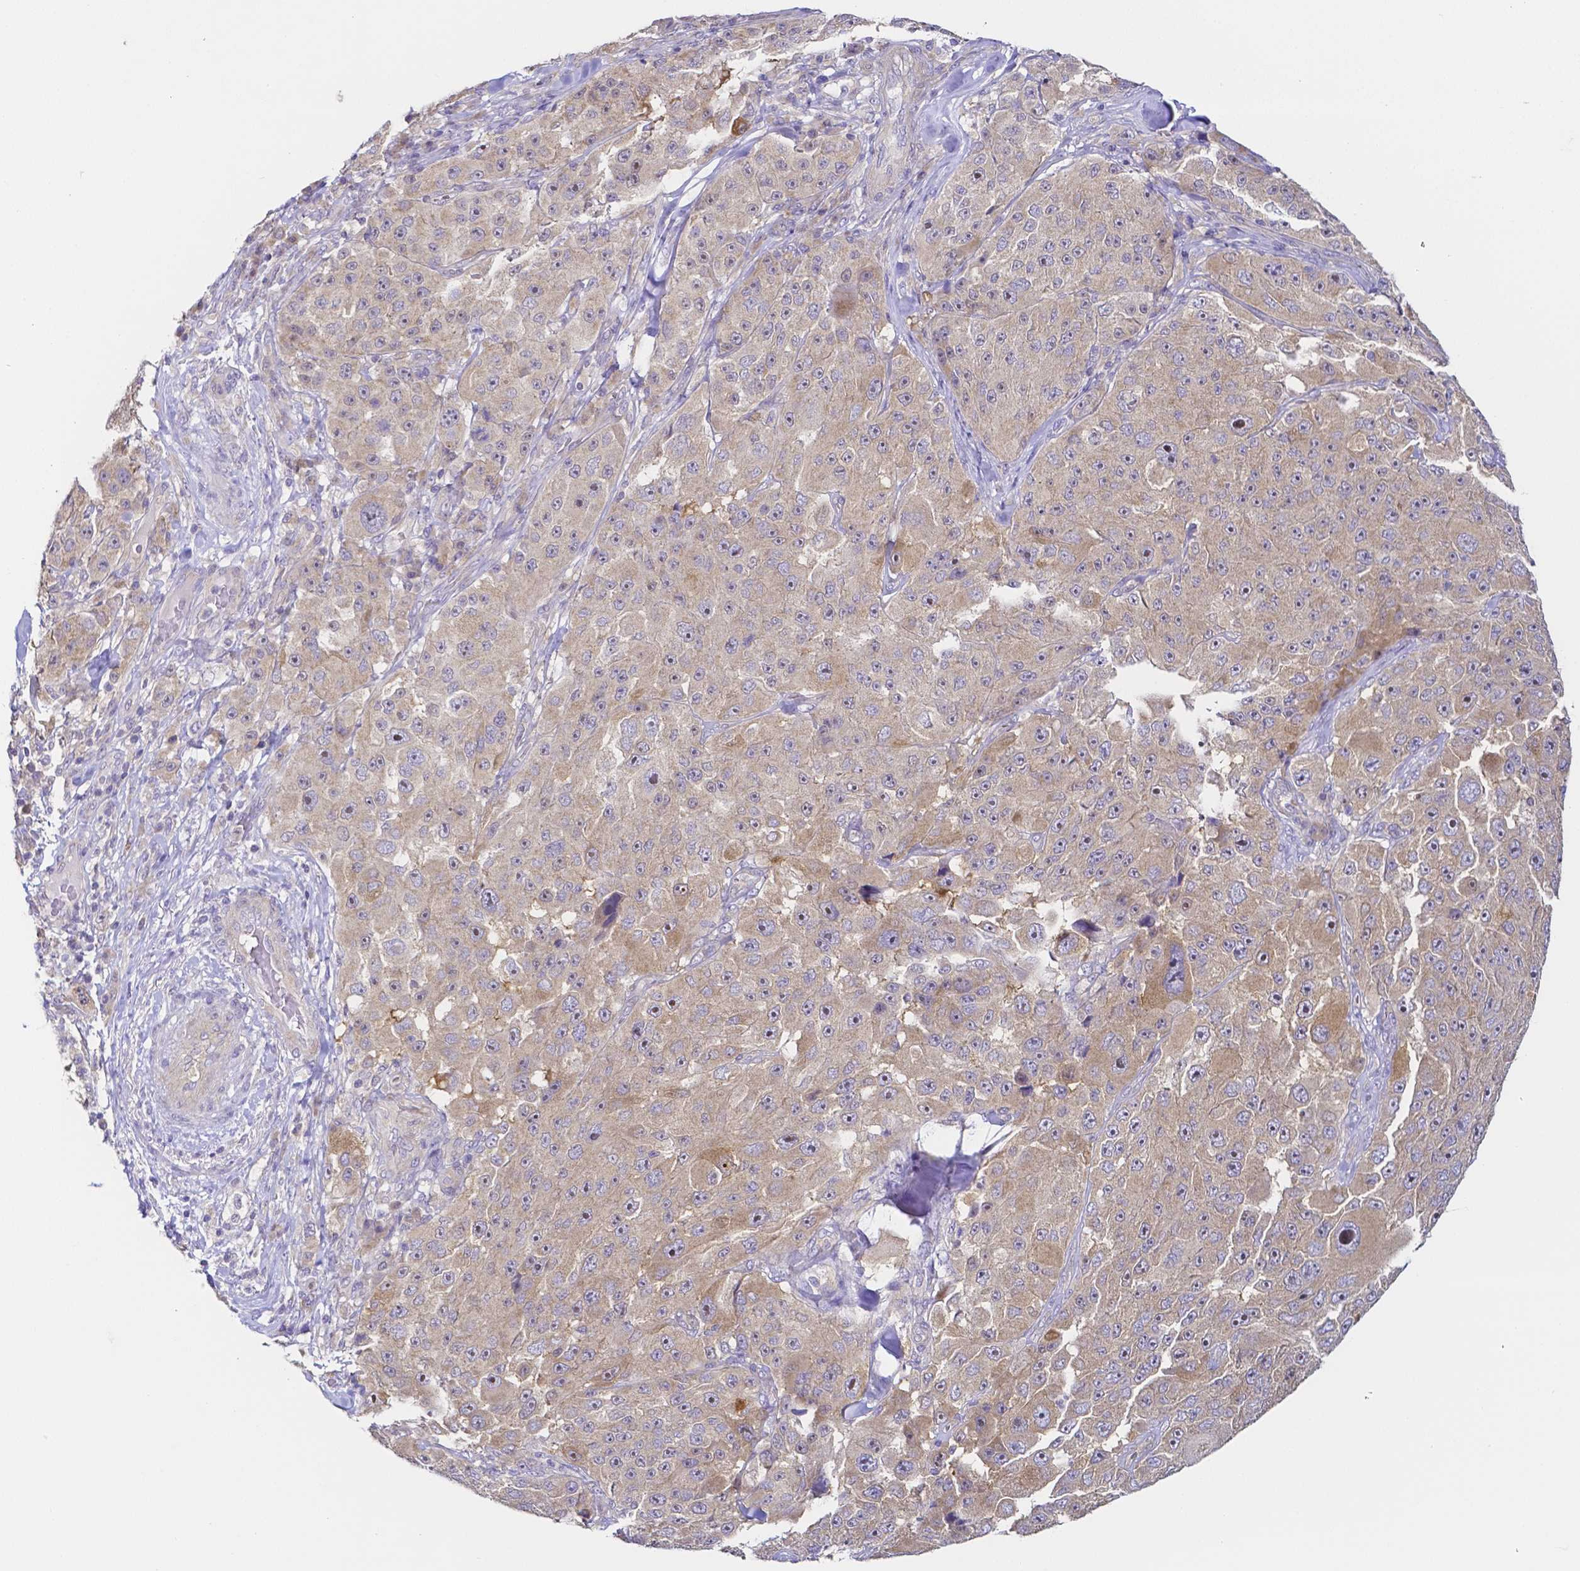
{"staining": {"intensity": "weak", "quantity": ">75%", "location": "cytoplasmic/membranous"}, "tissue": "melanoma", "cell_type": "Tumor cells", "image_type": "cancer", "snomed": [{"axis": "morphology", "description": "Malignant melanoma, Metastatic site"}, {"axis": "topography", "description": "Lymph node"}], "caption": "Tumor cells demonstrate weak cytoplasmic/membranous staining in approximately >75% of cells in malignant melanoma (metastatic site). (Brightfield microscopy of DAB IHC at high magnification).", "gene": "PKP3", "patient": {"sex": "male", "age": 62}}